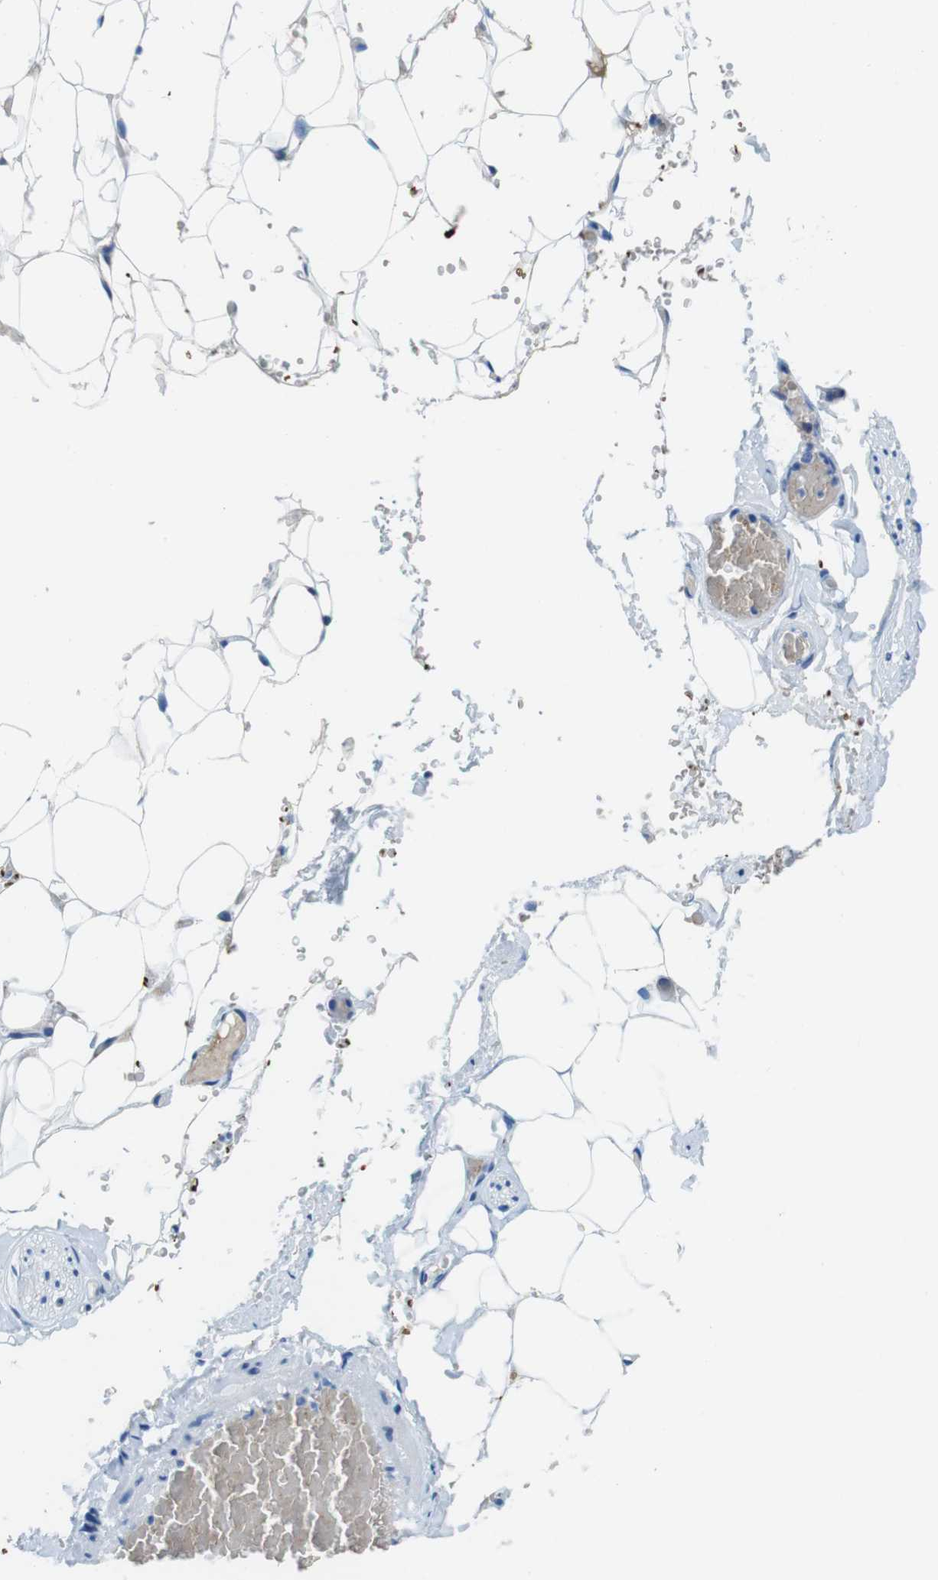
{"staining": {"intensity": "negative", "quantity": "none", "location": "none"}, "tissue": "adipose tissue", "cell_type": "Adipocytes", "image_type": "normal", "snomed": [{"axis": "morphology", "description": "Normal tissue, NOS"}, {"axis": "topography", "description": "Peripheral nerve tissue"}], "caption": "DAB immunohistochemical staining of benign human adipose tissue displays no significant expression in adipocytes. (DAB (3,3'-diaminobenzidine) immunohistochemistry (IHC), high magnification).", "gene": "TFAP2C", "patient": {"sex": "male", "age": 70}}